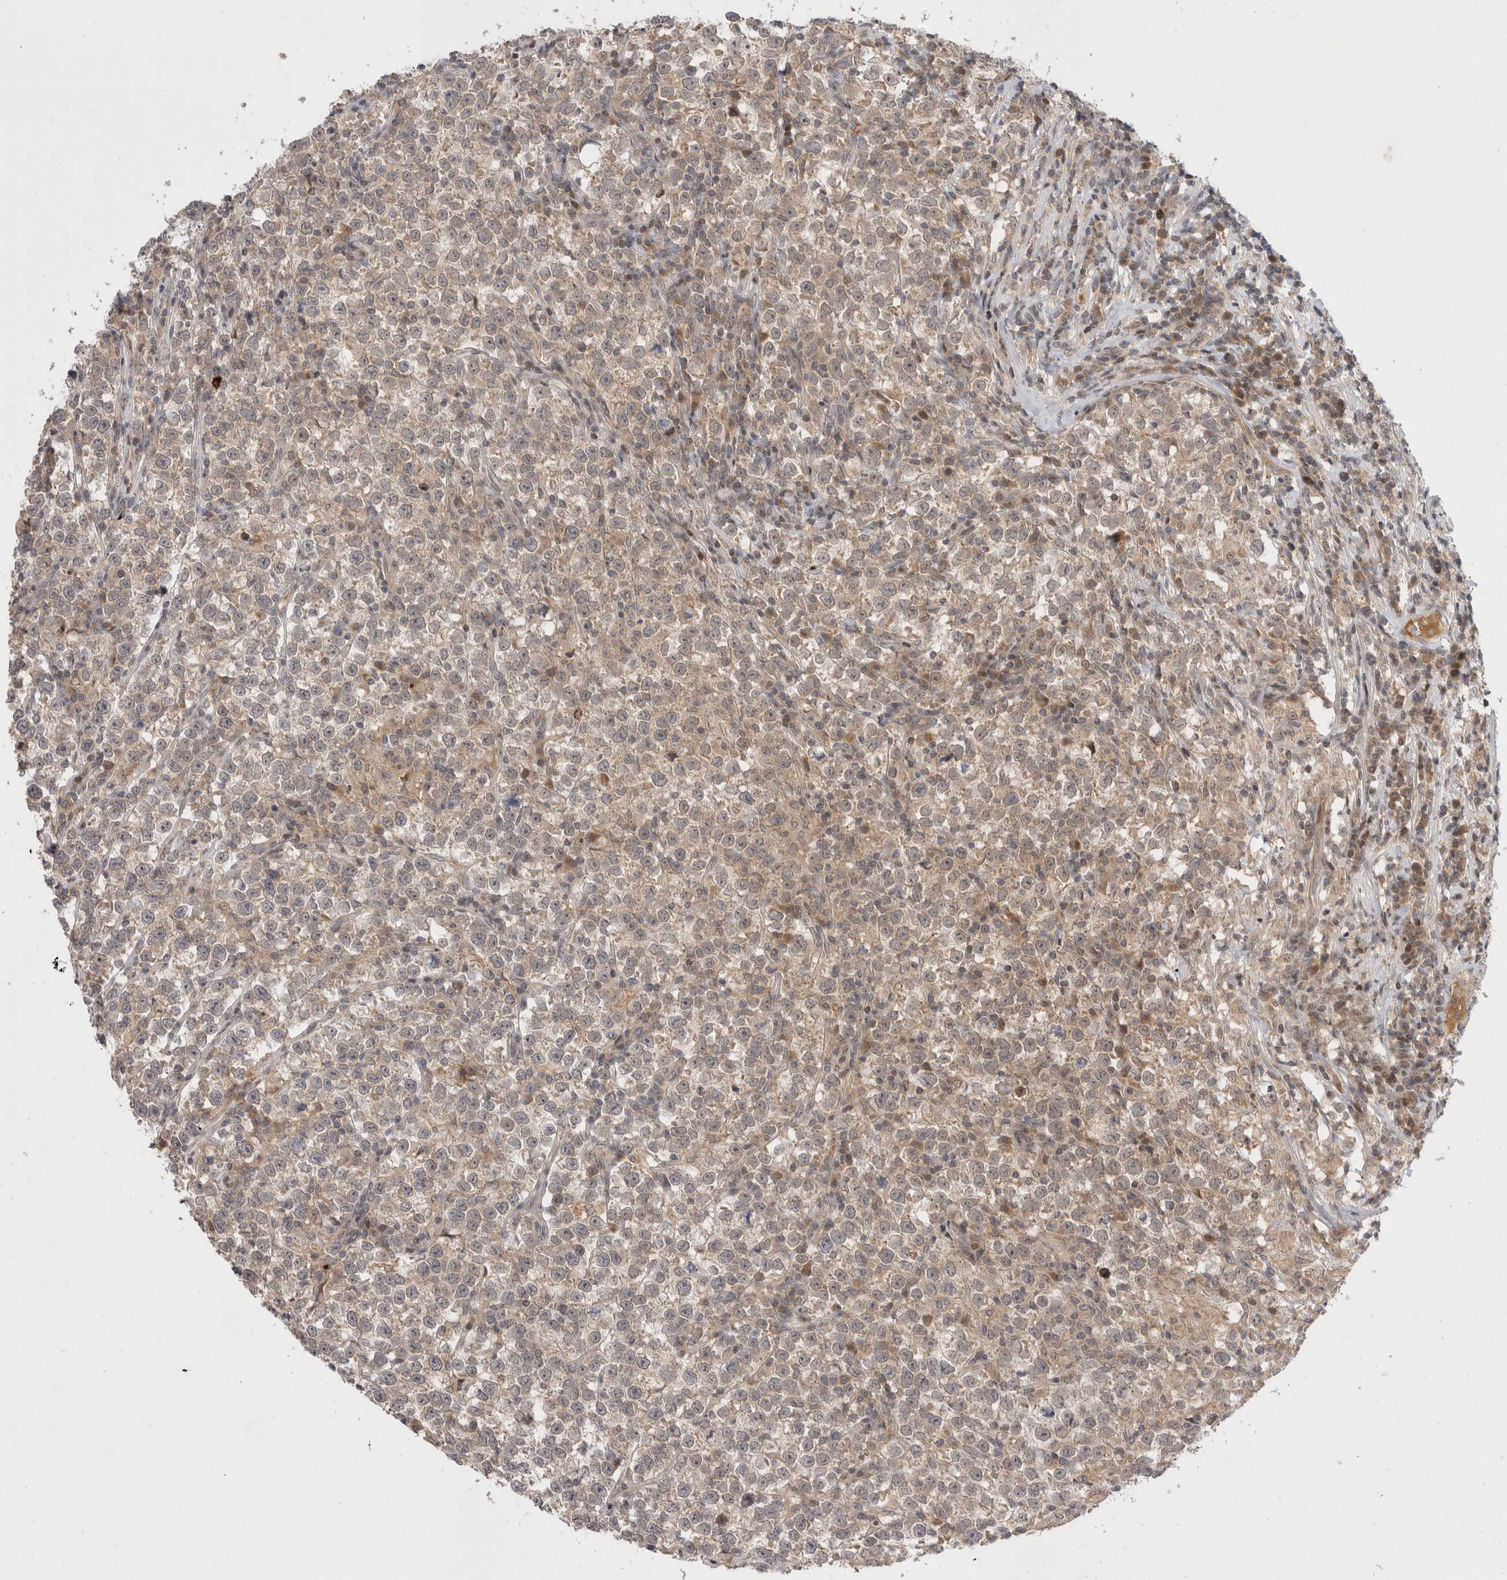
{"staining": {"intensity": "weak", "quantity": "25%-75%", "location": "cytoplasmic/membranous"}, "tissue": "testis cancer", "cell_type": "Tumor cells", "image_type": "cancer", "snomed": [{"axis": "morphology", "description": "Normal tissue, NOS"}, {"axis": "morphology", "description": "Seminoma, NOS"}, {"axis": "topography", "description": "Testis"}], "caption": "Testis seminoma stained with a brown dye shows weak cytoplasmic/membranous positive positivity in about 25%-75% of tumor cells.", "gene": "PLEKHM1", "patient": {"sex": "male", "age": 43}}